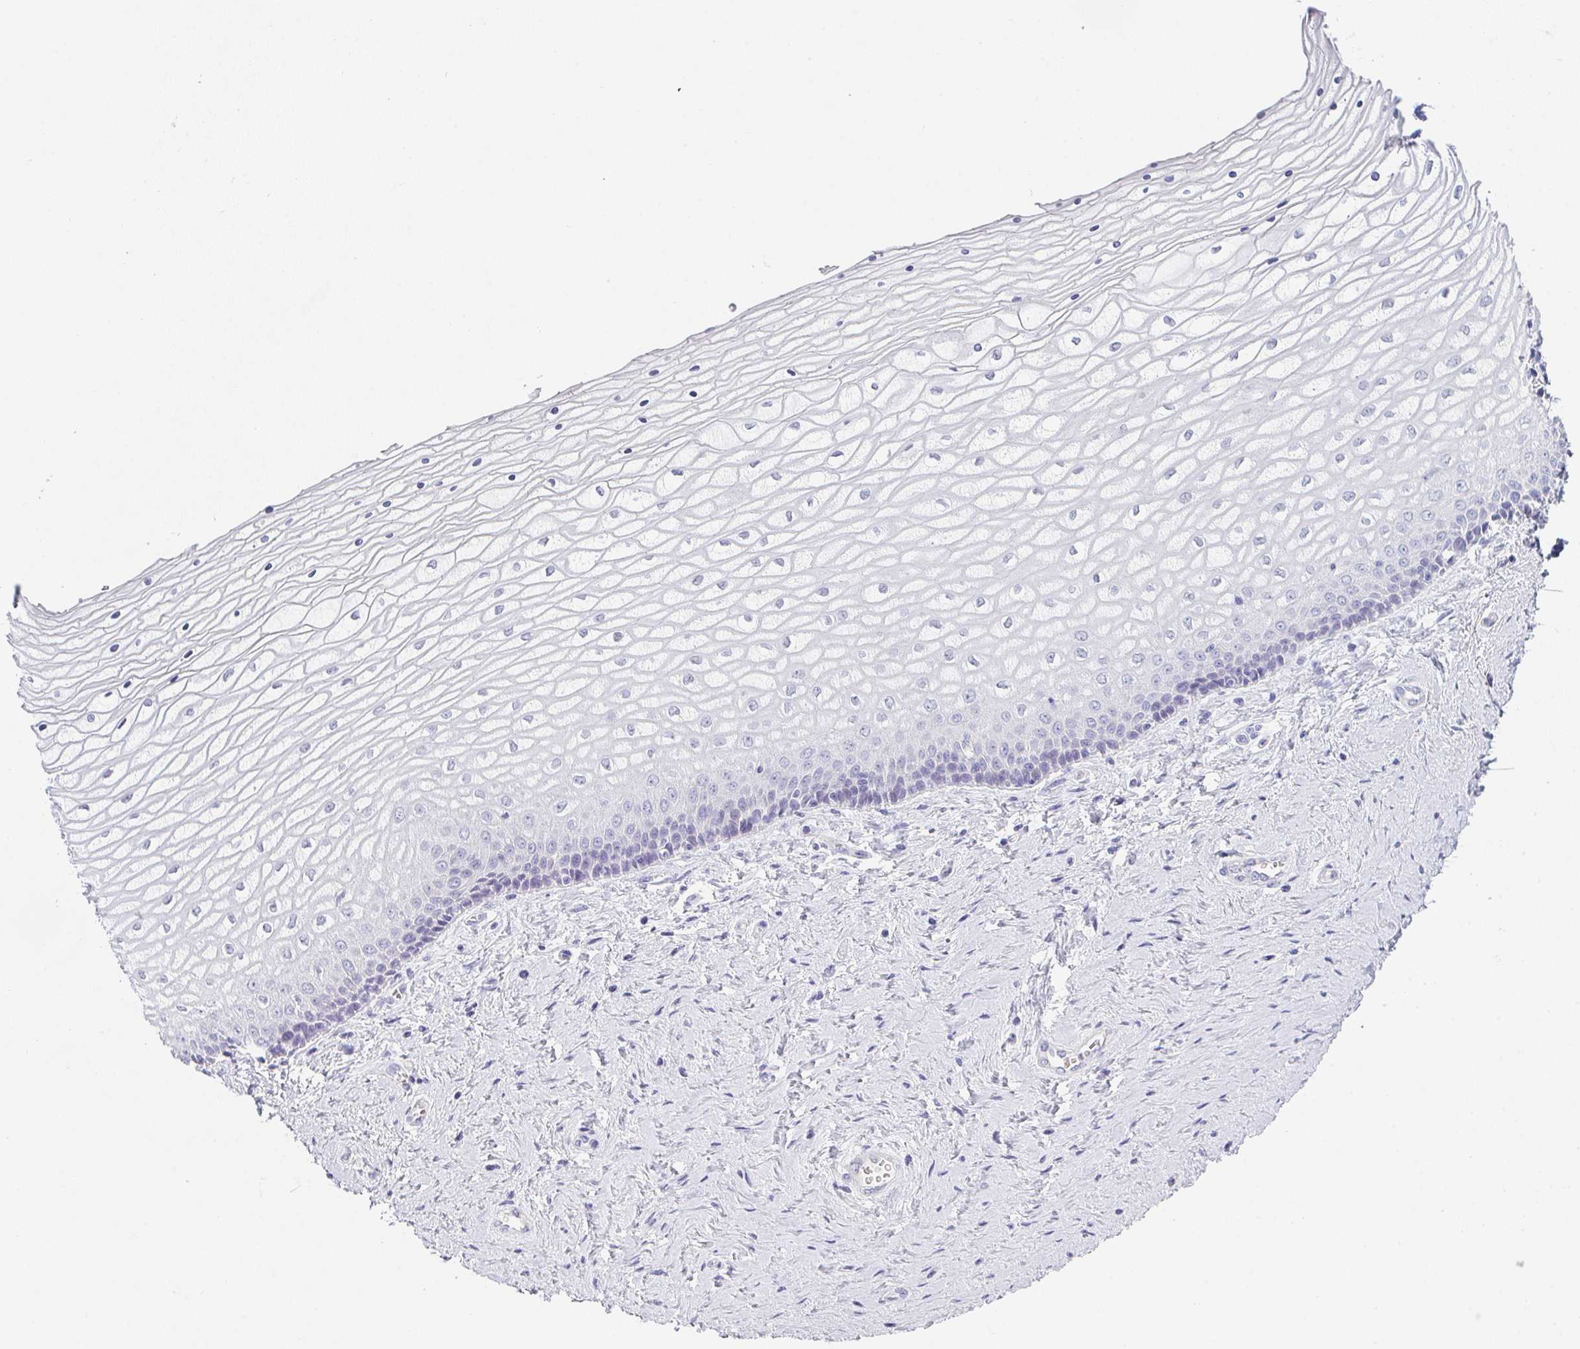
{"staining": {"intensity": "negative", "quantity": "none", "location": "none"}, "tissue": "vagina", "cell_type": "Squamous epithelial cells", "image_type": "normal", "snomed": [{"axis": "morphology", "description": "Normal tissue, NOS"}, {"axis": "topography", "description": "Vagina"}], "caption": "Immunohistochemical staining of unremarkable vagina displays no significant expression in squamous epithelial cells. The staining is performed using DAB brown chromogen with nuclei counter-stained in using hematoxylin.", "gene": "CACNA1S", "patient": {"sex": "female", "age": 45}}